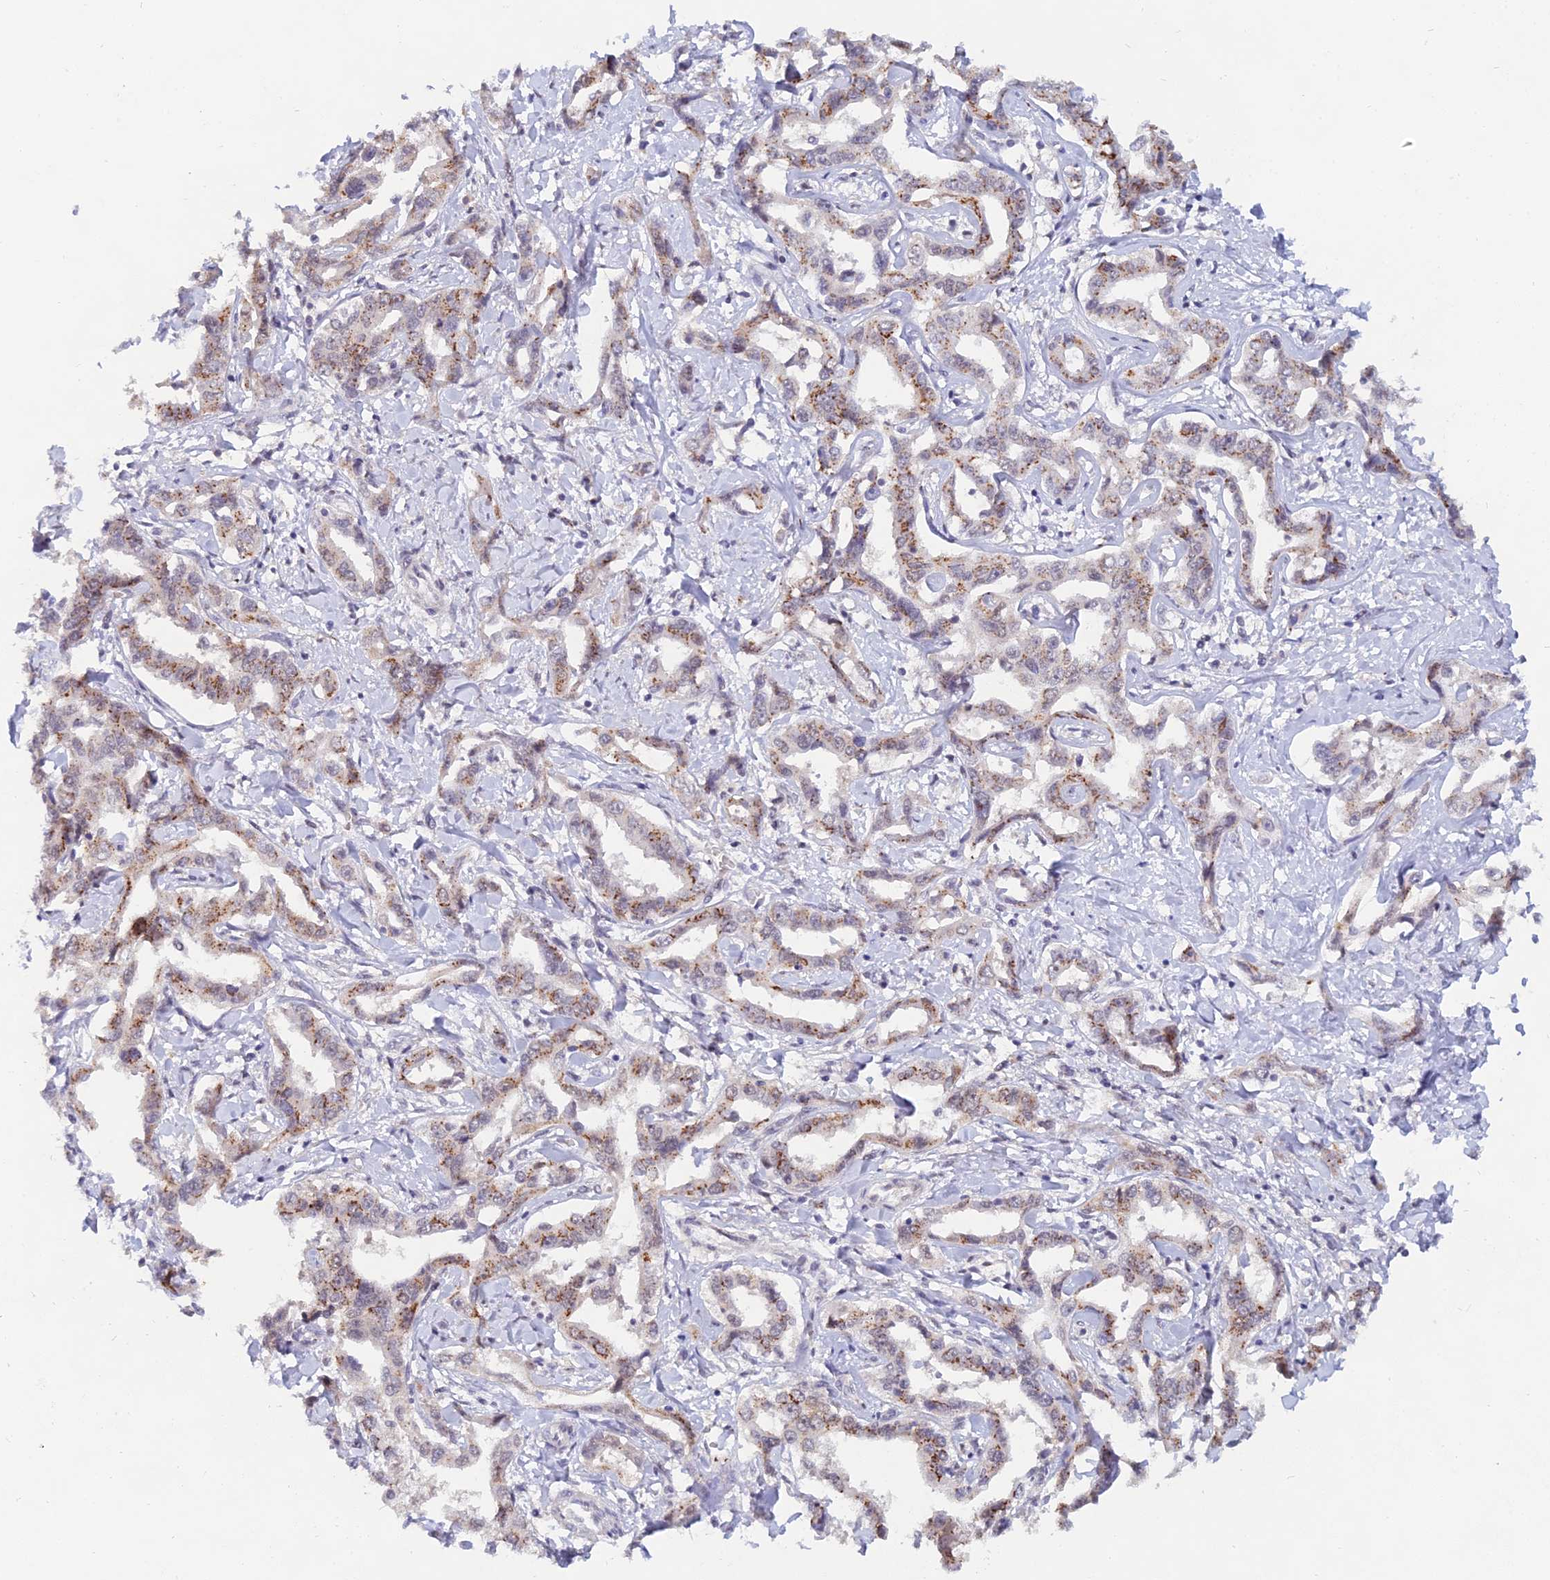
{"staining": {"intensity": "moderate", "quantity": "25%-75%", "location": "cytoplasmic/membranous"}, "tissue": "liver cancer", "cell_type": "Tumor cells", "image_type": "cancer", "snomed": [{"axis": "morphology", "description": "Cholangiocarcinoma"}, {"axis": "topography", "description": "Liver"}], "caption": "Moderate cytoplasmic/membranous protein expression is seen in about 25%-75% of tumor cells in liver cholangiocarcinoma.", "gene": "THOC3", "patient": {"sex": "male", "age": 59}}